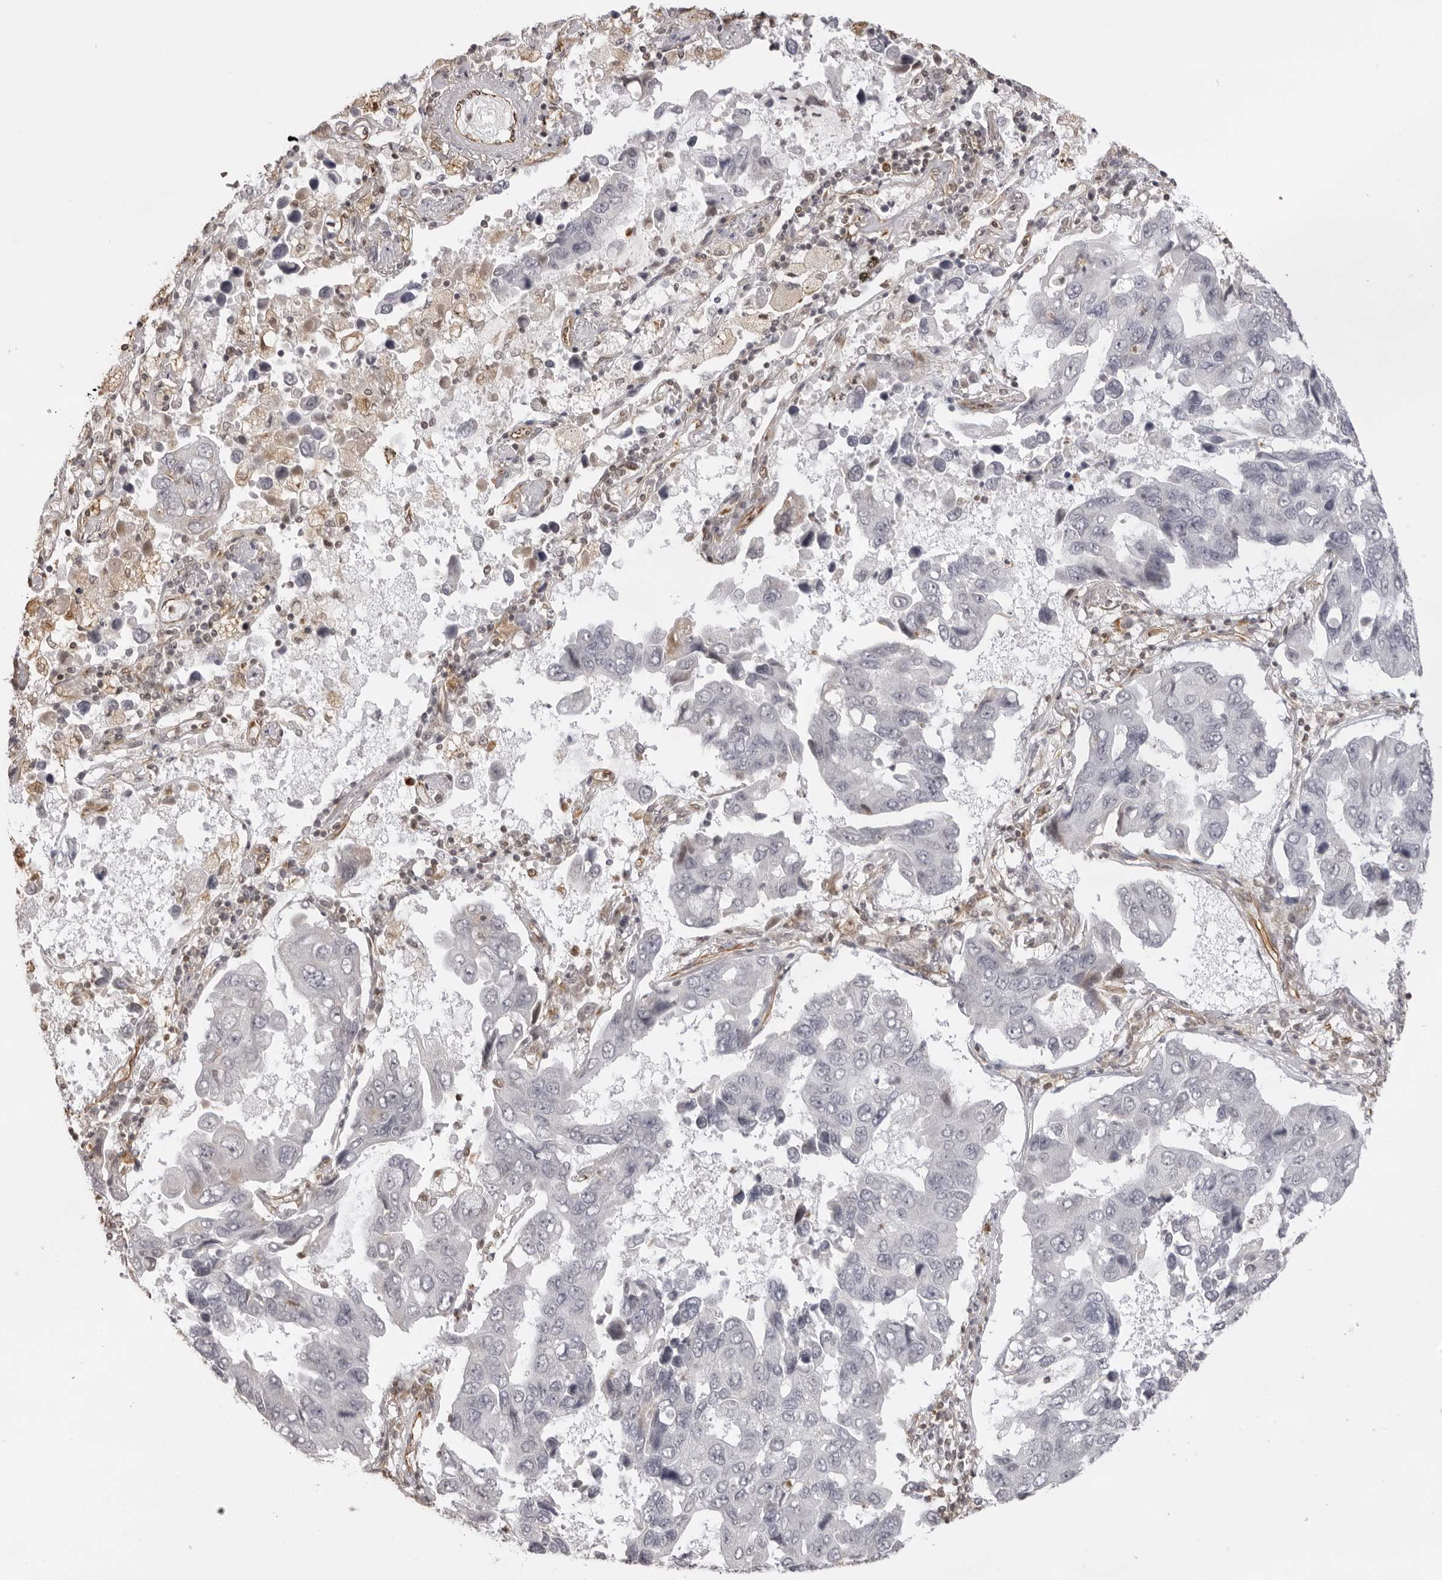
{"staining": {"intensity": "negative", "quantity": "none", "location": "none"}, "tissue": "lung cancer", "cell_type": "Tumor cells", "image_type": "cancer", "snomed": [{"axis": "morphology", "description": "Adenocarcinoma, NOS"}, {"axis": "topography", "description": "Lung"}], "caption": "This is an immunohistochemistry micrograph of adenocarcinoma (lung). There is no staining in tumor cells.", "gene": "DYNLT5", "patient": {"sex": "male", "age": 64}}